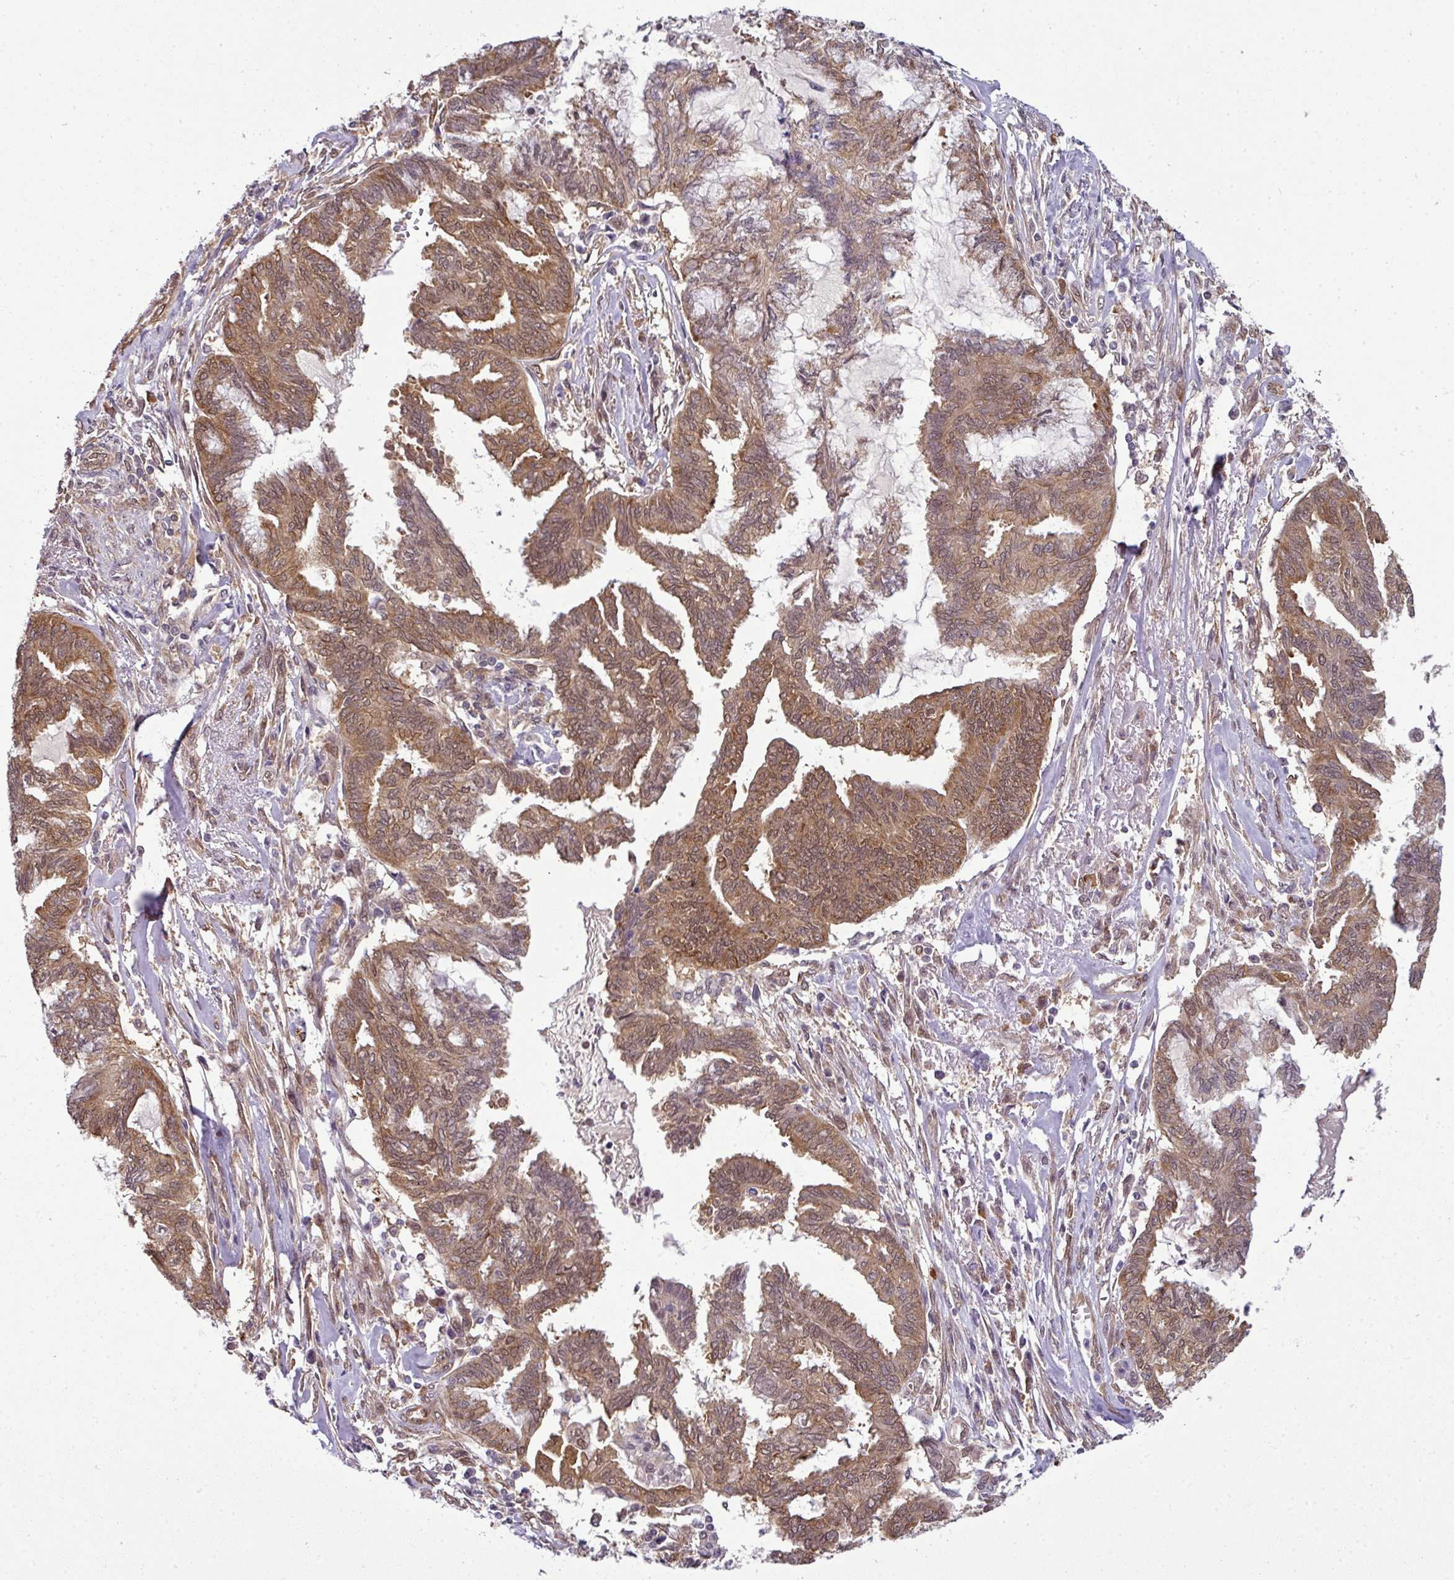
{"staining": {"intensity": "moderate", "quantity": ">75%", "location": "cytoplasmic/membranous,nuclear"}, "tissue": "endometrial cancer", "cell_type": "Tumor cells", "image_type": "cancer", "snomed": [{"axis": "morphology", "description": "Adenocarcinoma, NOS"}, {"axis": "topography", "description": "Endometrium"}], "caption": "A high-resolution image shows IHC staining of adenocarcinoma (endometrial), which displays moderate cytoplasmic/membranous and nuclear expression in approximately >75% of tumor cells. The staining was performed using DAB, with brown indicating positive protein expression. Nuclei are stained blue with hematoxylin.", "gene": "RBM4B", "patient": {"sex": "female", "age": 86}}